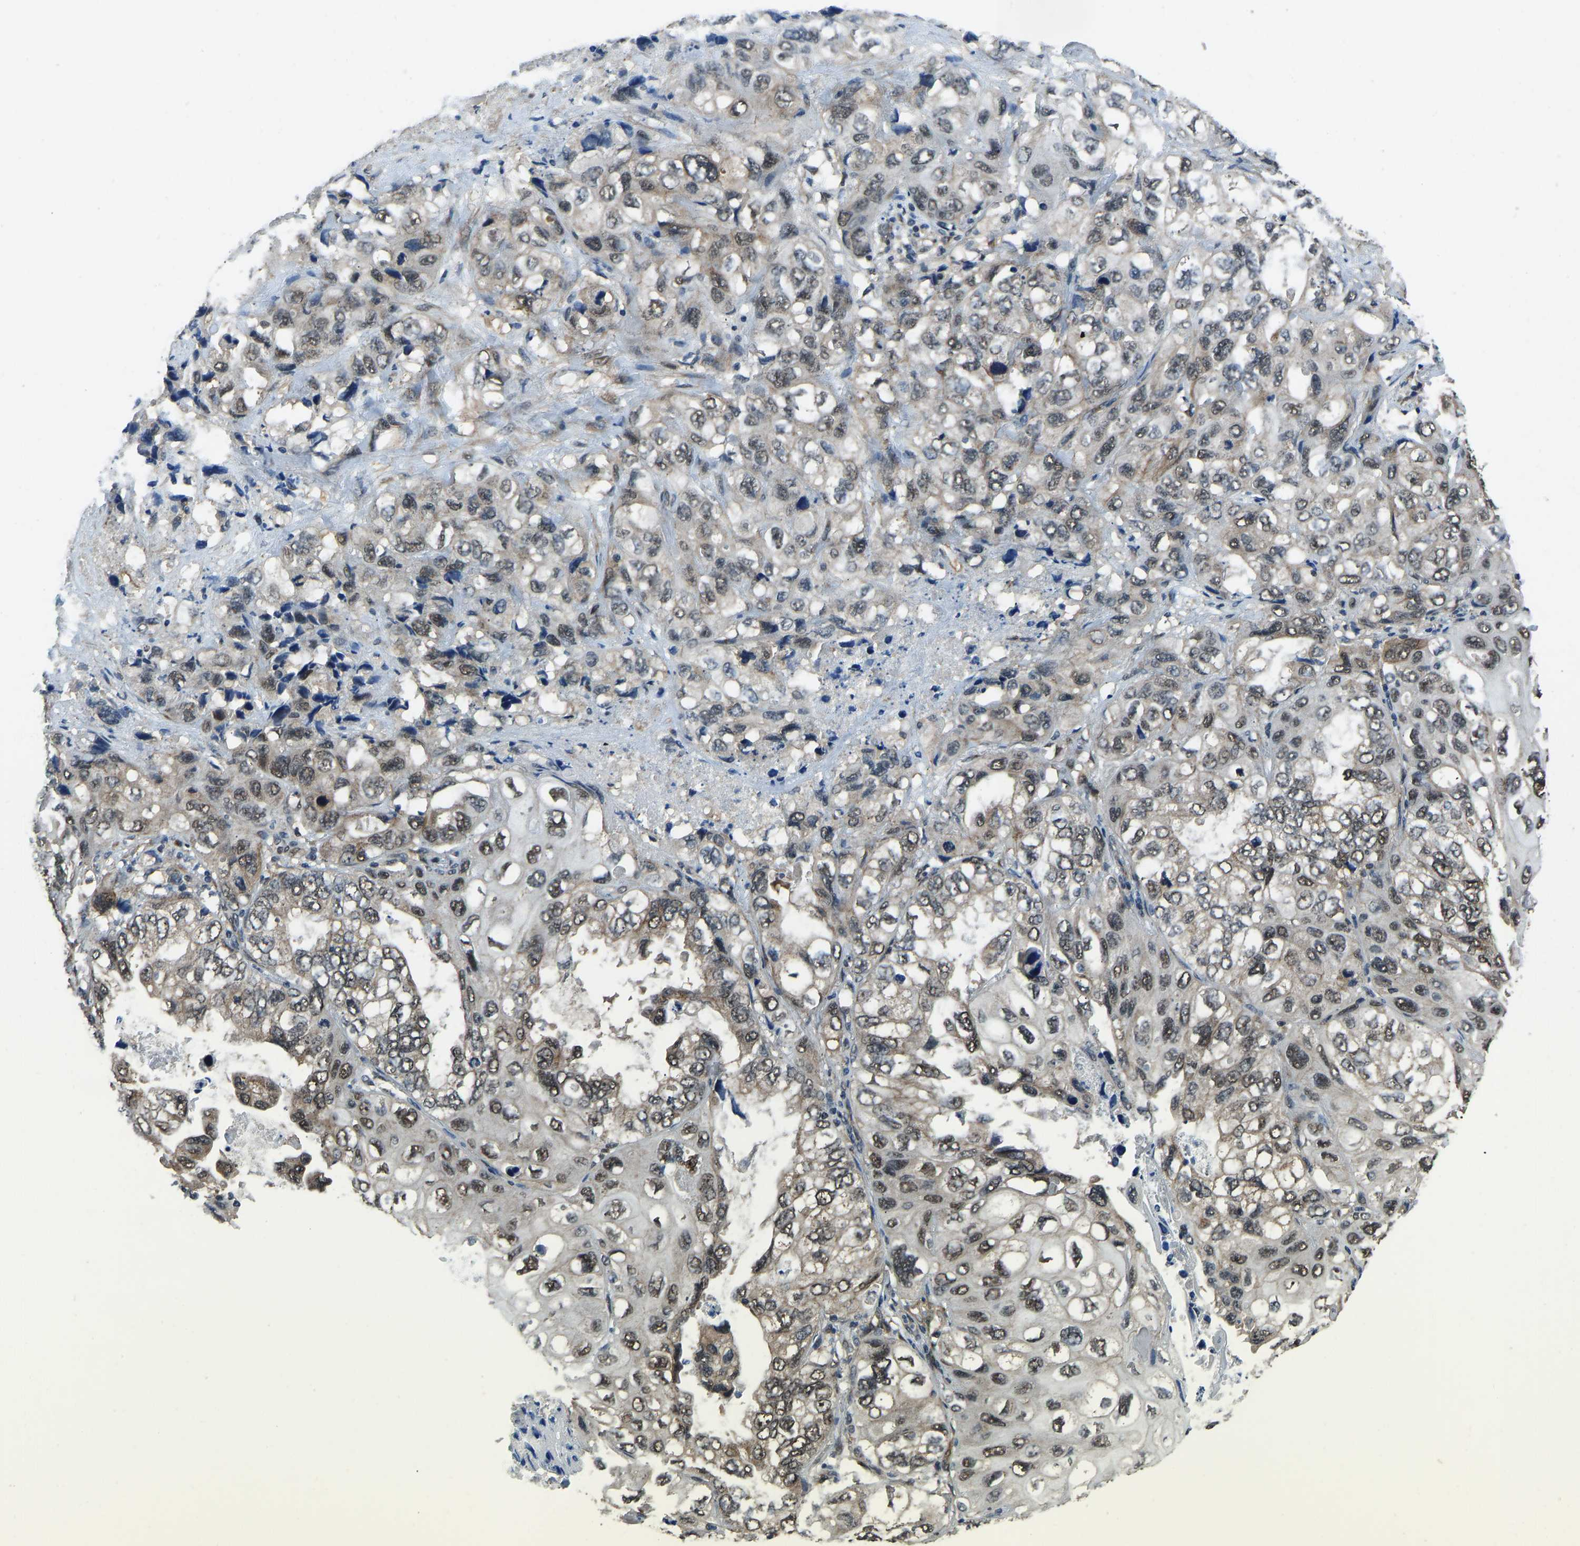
{"staining": {"intensity": "weak", "quantity": ">75%", "location": "nuclear"}, "tissue": "lung cancer", "cell_type": "Tumor cells", "image_type": "cancer", "snomed": [{"axis": "morphology", "description": "Squamous cell carcinoma, NOS"}, {"axis": "topography", "description": "Lung"}], "caption": "A brown stain highlights weak nuclear expression of a protein in lung cancer (squamous cell carcinoma) tumor cells. (brown staining indicates protein expression, while blue staining denotes nuclei).", "gene": "TOX4", "patient": {"sex": "female", "age": 73}}